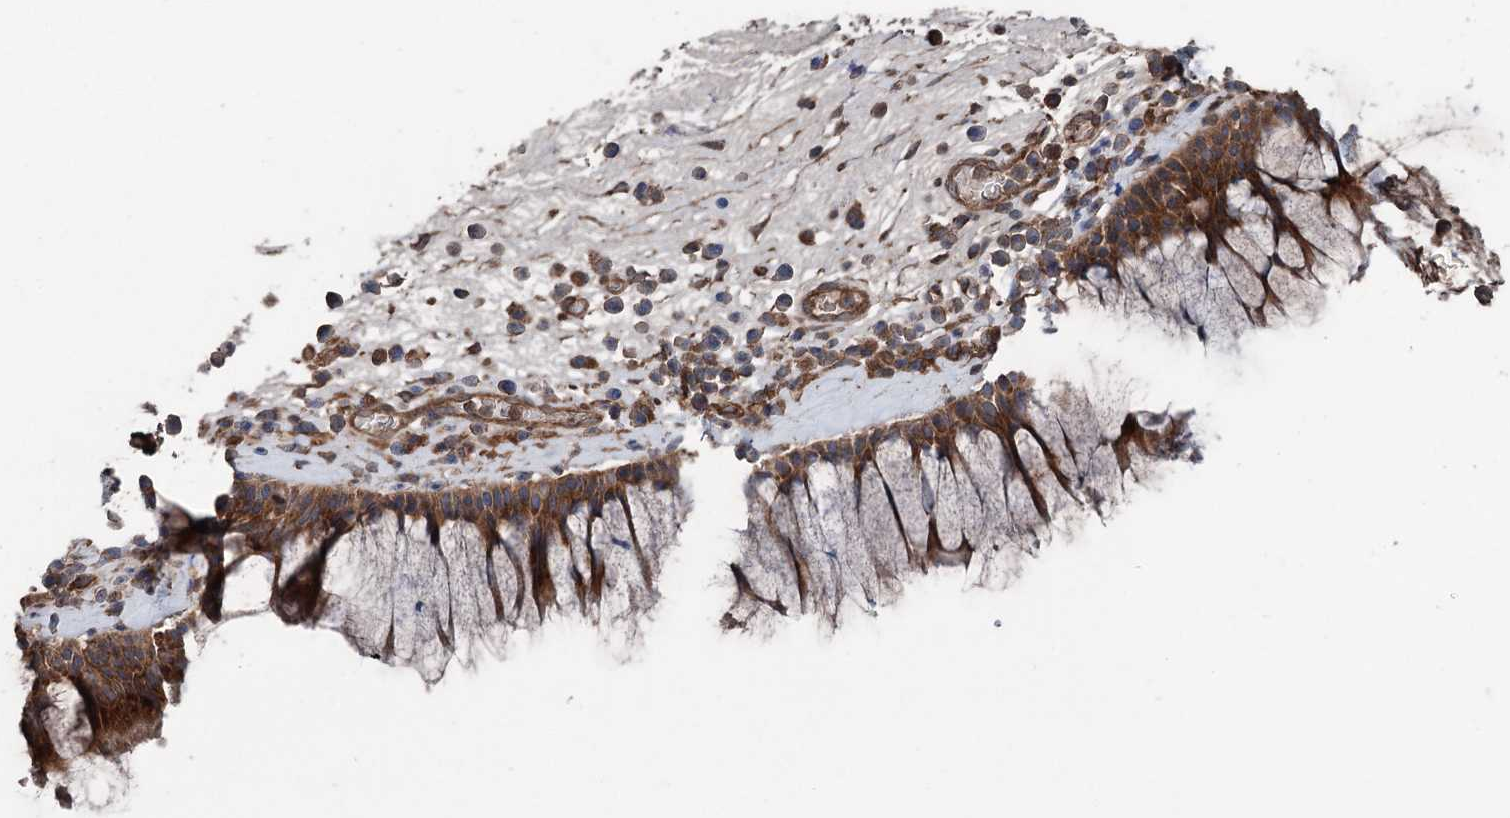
{"staining": {"intensity": "moderate", "quantity": ">75%", "location": "cytoplasmic/membranous"}, "tissue": "nasopharynx", "cell_type": "Respiratory epithelial cells", "image_type": "normal", "snomed": [{"axis": "morphology", "description": "Normal tissue, NOS"}, {"axis": "morphology", "description": "Inflammation, NOS"}, {"axis": "topography", "description": "Nasopharynx"}], "caption": "The micrograph displays immunohistochemical staining of normal nasopharynx. There is moderate cytoplasmic/membranous positivity is present in approximately >75% of respiratory epithelial cells. The protein of interest is stained brown, and the nuclei are stained in blue (DAB IHC with brightfield microscopy, high magnification).", "gene": "RNF214", "patient": {"sex": "male", "age": 70}}